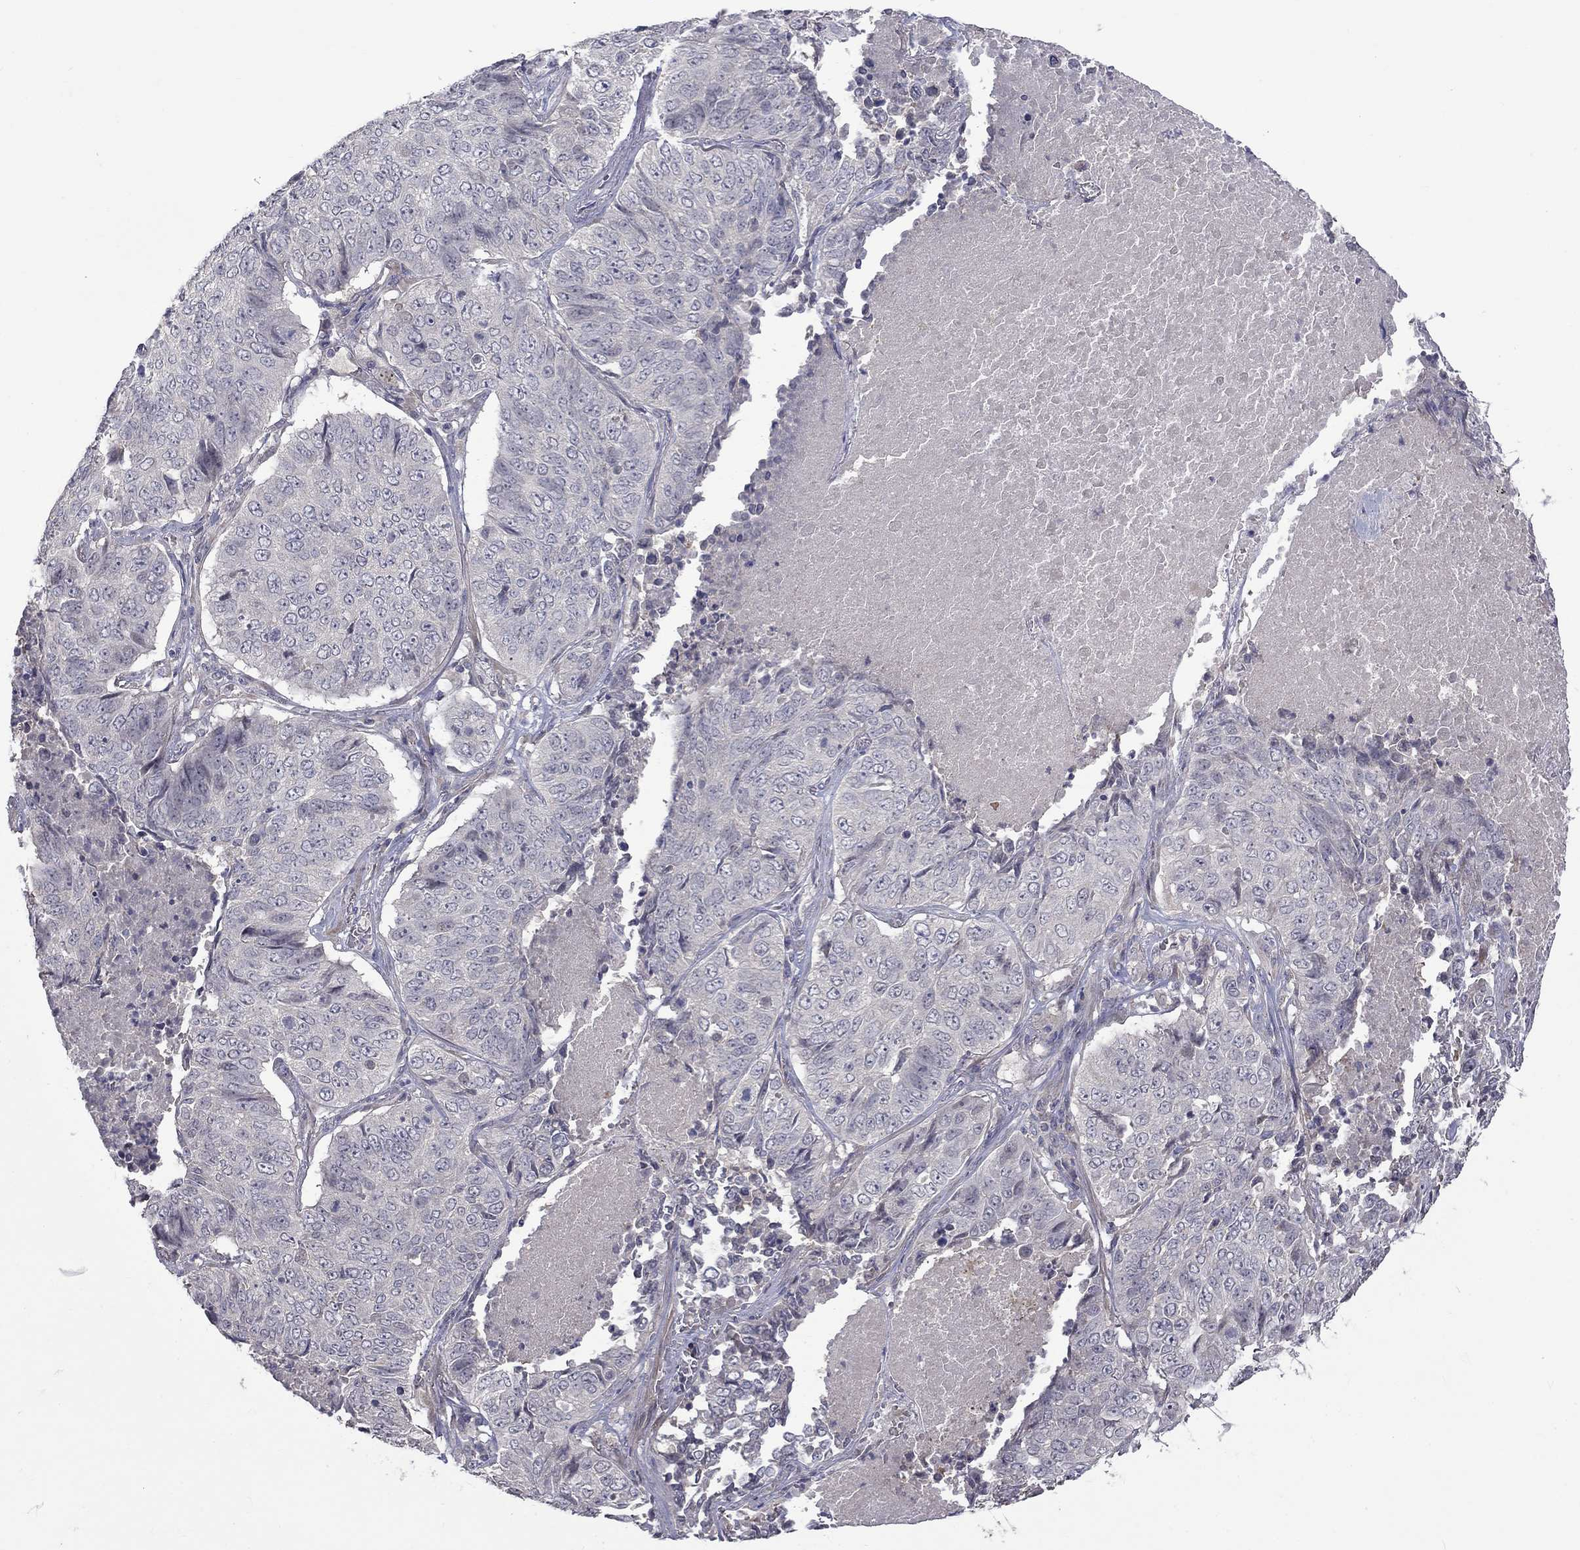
{"staining": {"intensity": "negative", "quantity": "none", "location": "none"}, "tissue": "lung cancer", "cell_type": "Tumor cells", "image_type": "cancer", "snomed": [{"axis": "morphology", "description": "Normal tissue, NOS"}, {"axis": "morphology", "description": "Squamous cell carcinoma, NOS"}, {"axis": "topography", "description": "Bronchus"}, {"axis": "topography", "description": "Lung"}], "caption": "A micrograph of lung cancer (squamous cell carcinoma) stained for a protein displays no brown staining in tumor cells.", "gene": "SLC39A14", "patient": {"sex": "male", "age": 64}}